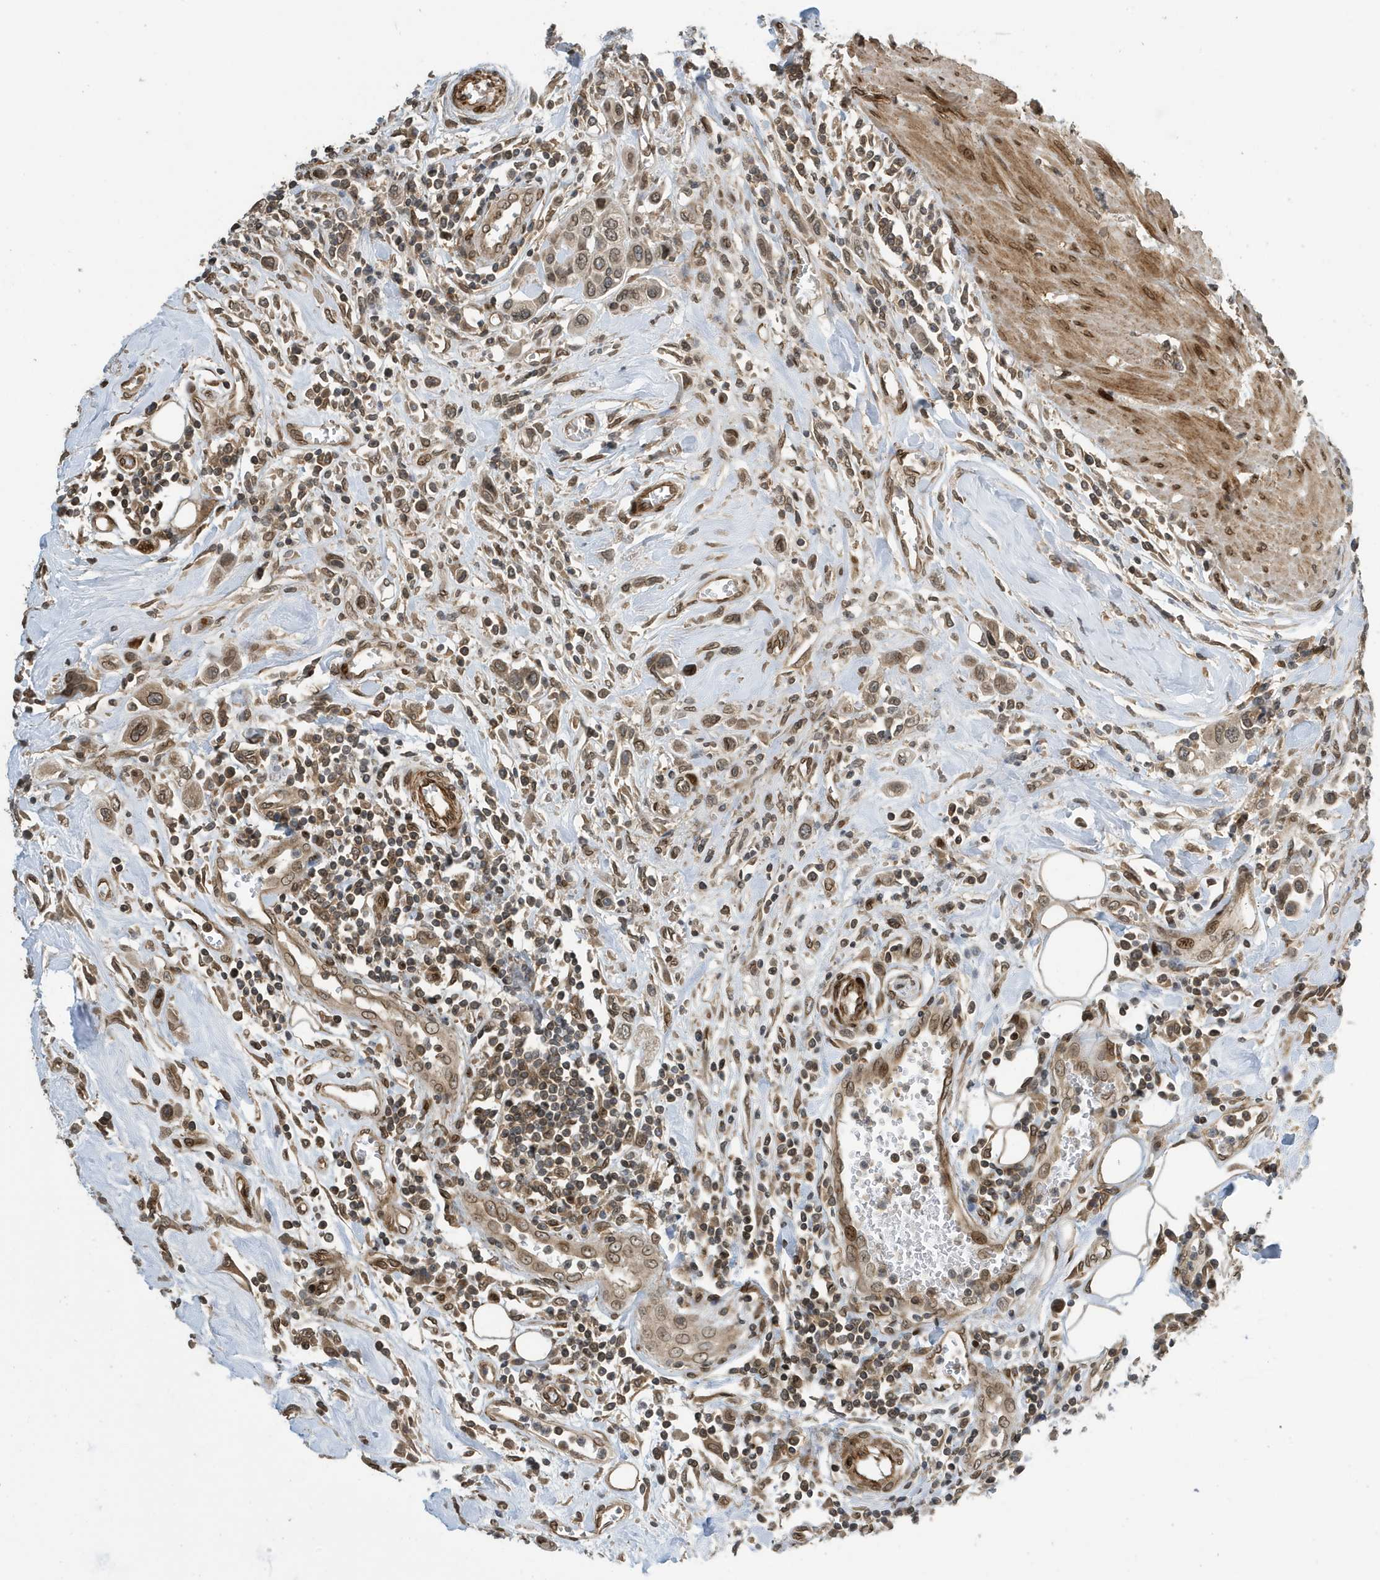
{"staining": {"intensity": "weak", "quantity": ">75%", "location": "nuclear"}, "tissue": "urothelial cancer", "cell_type": "Tumor cells", "image_type": "cancer", "snomed": [{"axis": "morphology", "description": "Urothelial carcinoma, High grade"}, {"axis": "topography", "description": "Urinary bladder"}], "caption": "Urothelial cancer tissue exhibits weak nuclear positivity in about >75% of tumor cells, visualized by immunohistochemistry. The staining was performed using DAB to visualize the protein expression in brown, while the nuclei were stained in blue with hematoxylin (Magnification: 20x).", "gene": "DUSP18", "patient": {"sex": "male", "age": 50}}